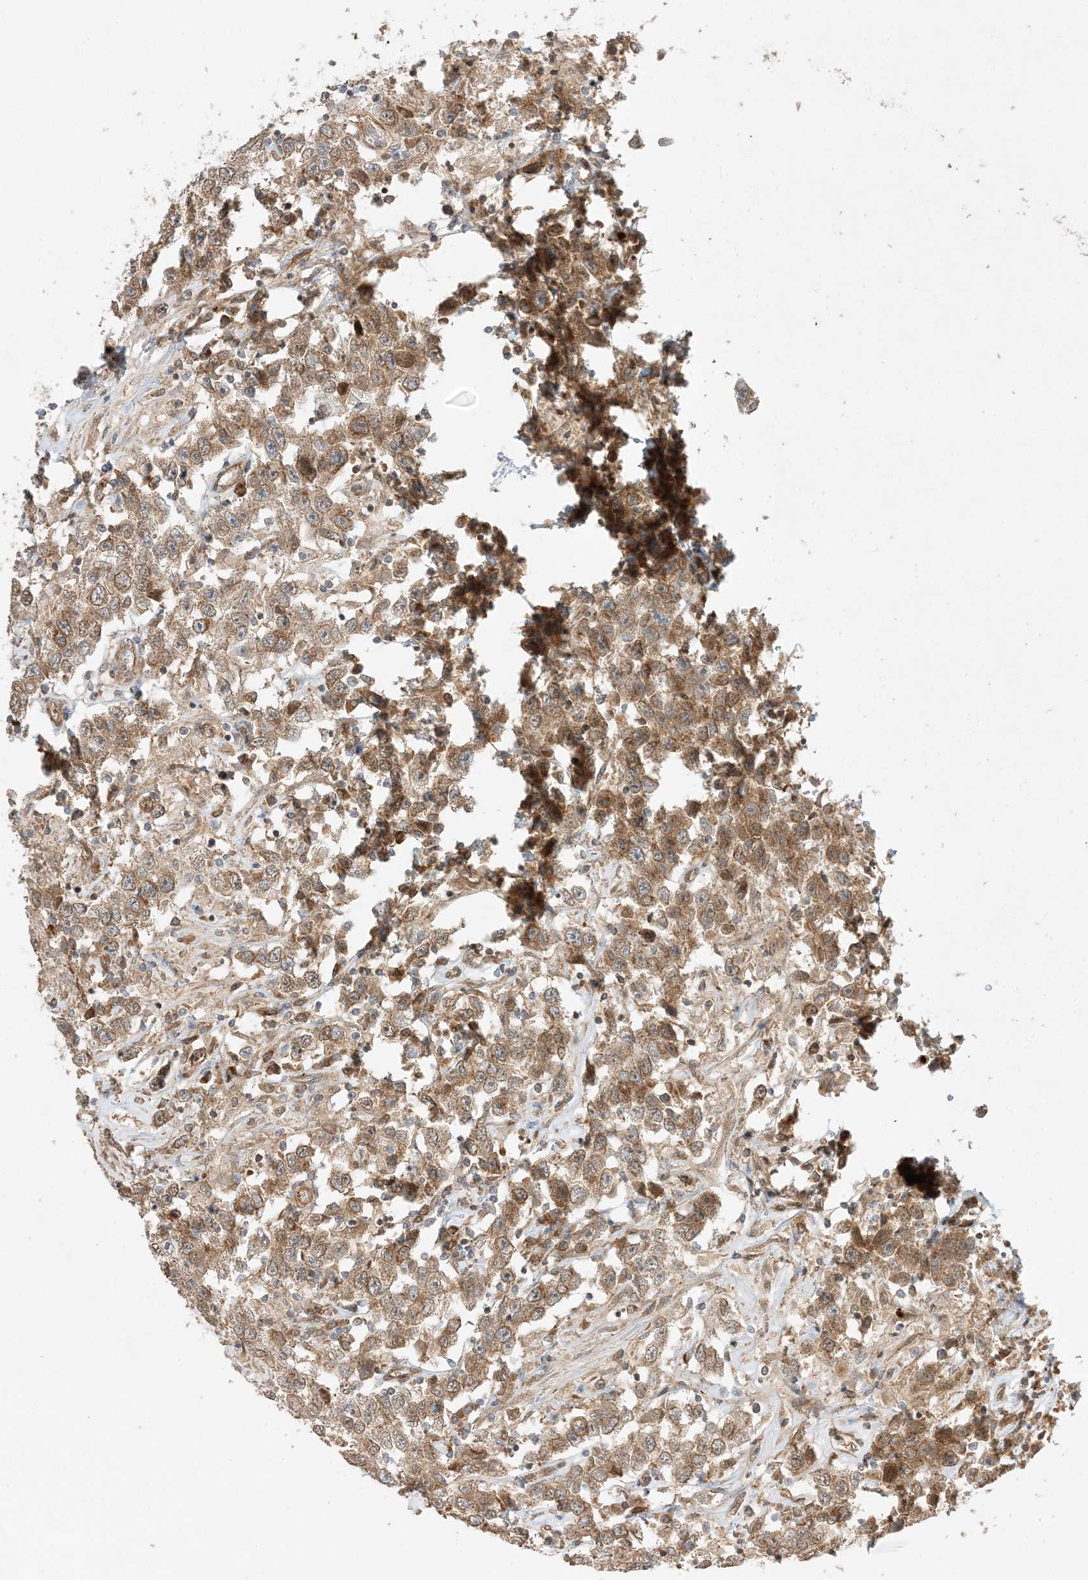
{"staining": {"intensity": "moderate", "quantity": ">75%", "location": "cytoplasmic/membranous"}, "tissue": "testis cancer", "cell_type": "Tumor cells", "image_type": "cancer", "snomed": [{"axis": "morphology", "description": "Seminoma, NOS"}, {"axis": "topography", "description": "Testis"}], "caption": "Immunohistochemical staining of testis cancer exhibits moderate cytoplasmic/membranous protein positivity in approximately >75% of tumor cells. Immunohistochemistry (ihc) stains the protein in brown and the nuclei are stained blue.", "gene": "SCARF2", "patient": {"sex": "male", "age": 41}}